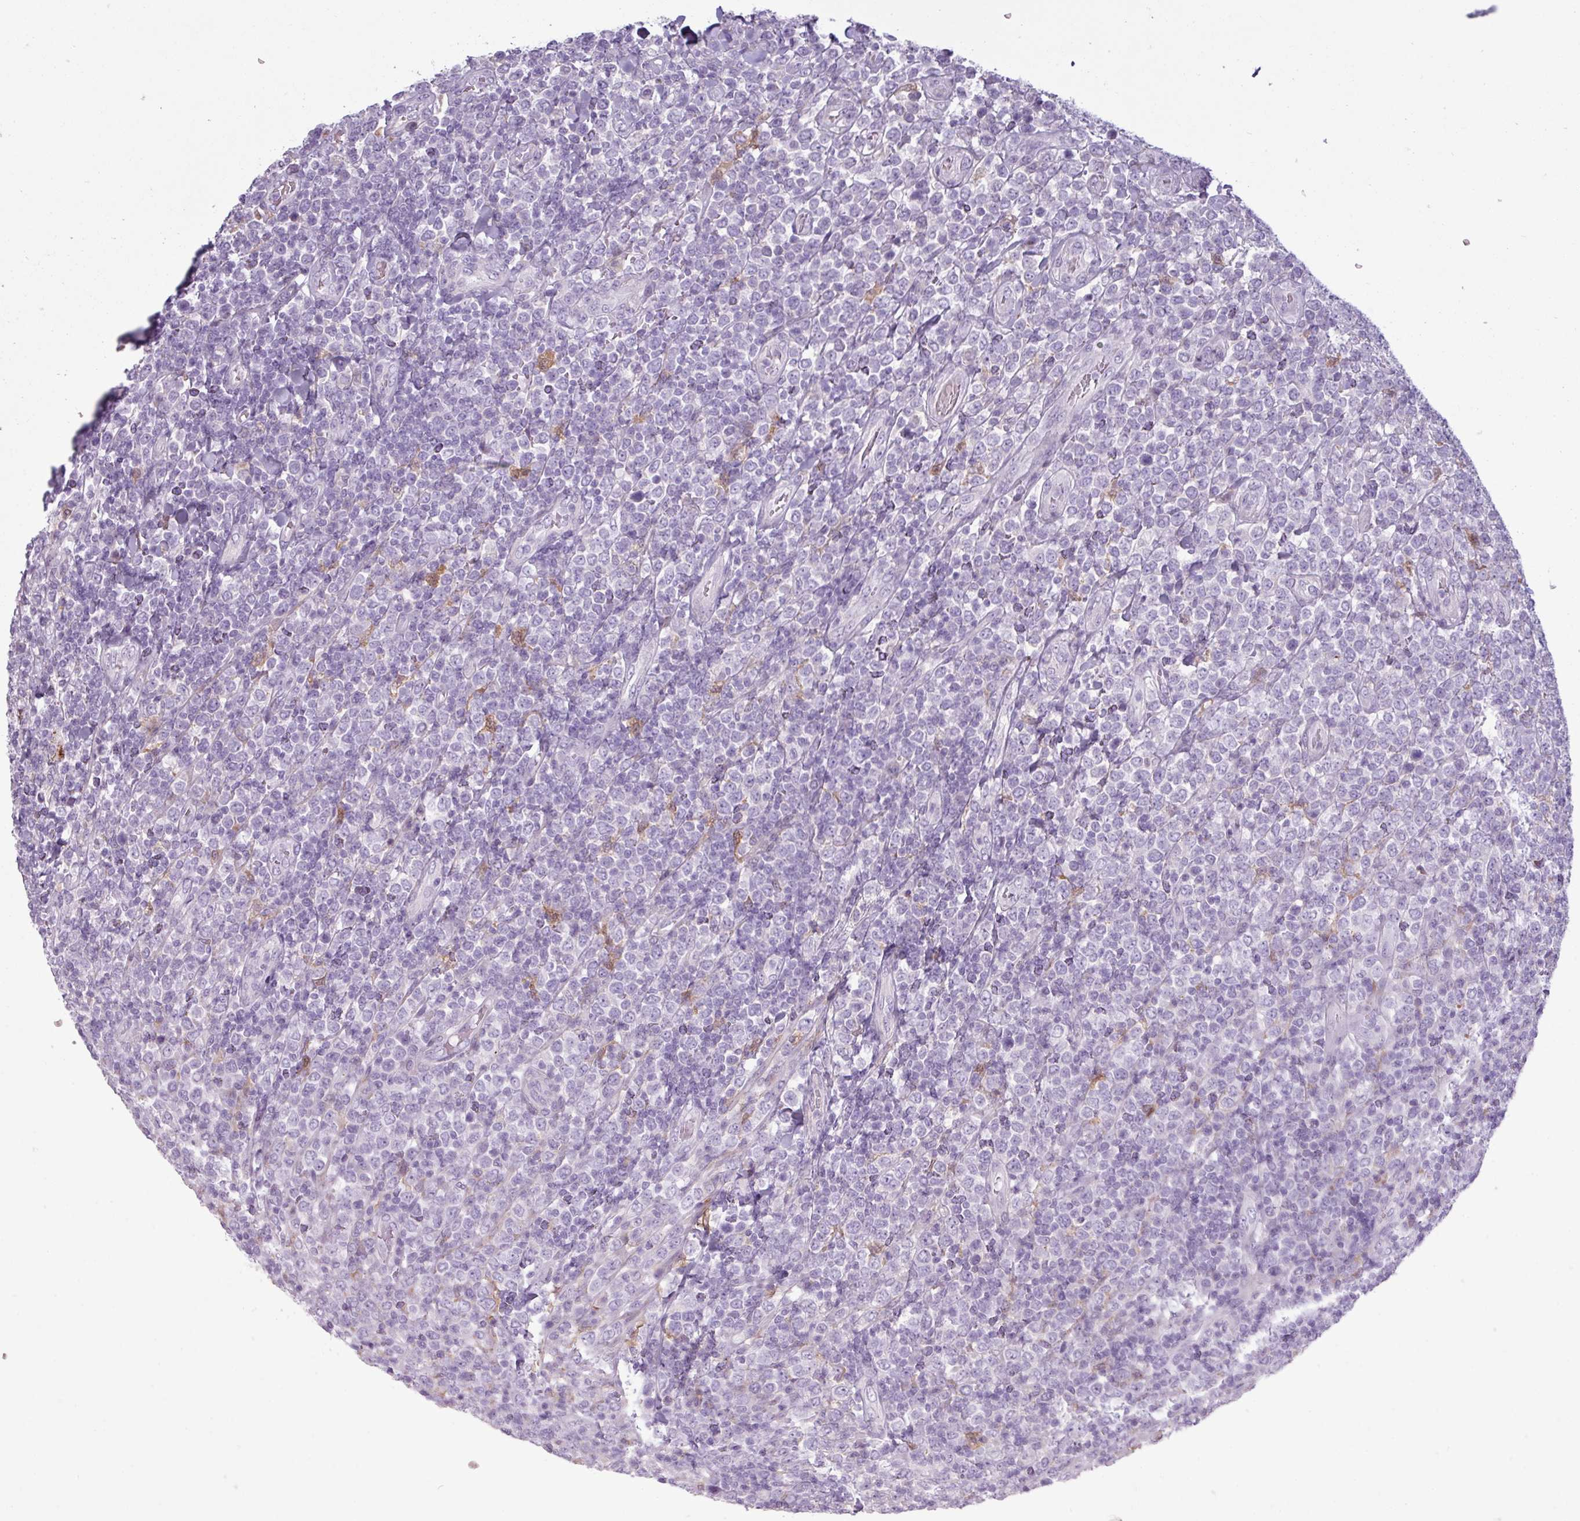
{"staining": {"intensity": "negative", "quantity": "none", "location": "none"}, "tissue": "lymphoma", "cell_type": "Tumor cells", "image_type": "cancer", "snomed": [{"axis": "morphology", "description": "Malignant lymphoma, non-Hodgkin's type, High grade"}, {"axis": "topography", "description": "Soft tissue"}], "caption": "Immunohistochemical staining of human lymphoma displays no significant expression in tumor cells.", "gene": "C4B", "patient": {"sex": "female", "age": 56}}